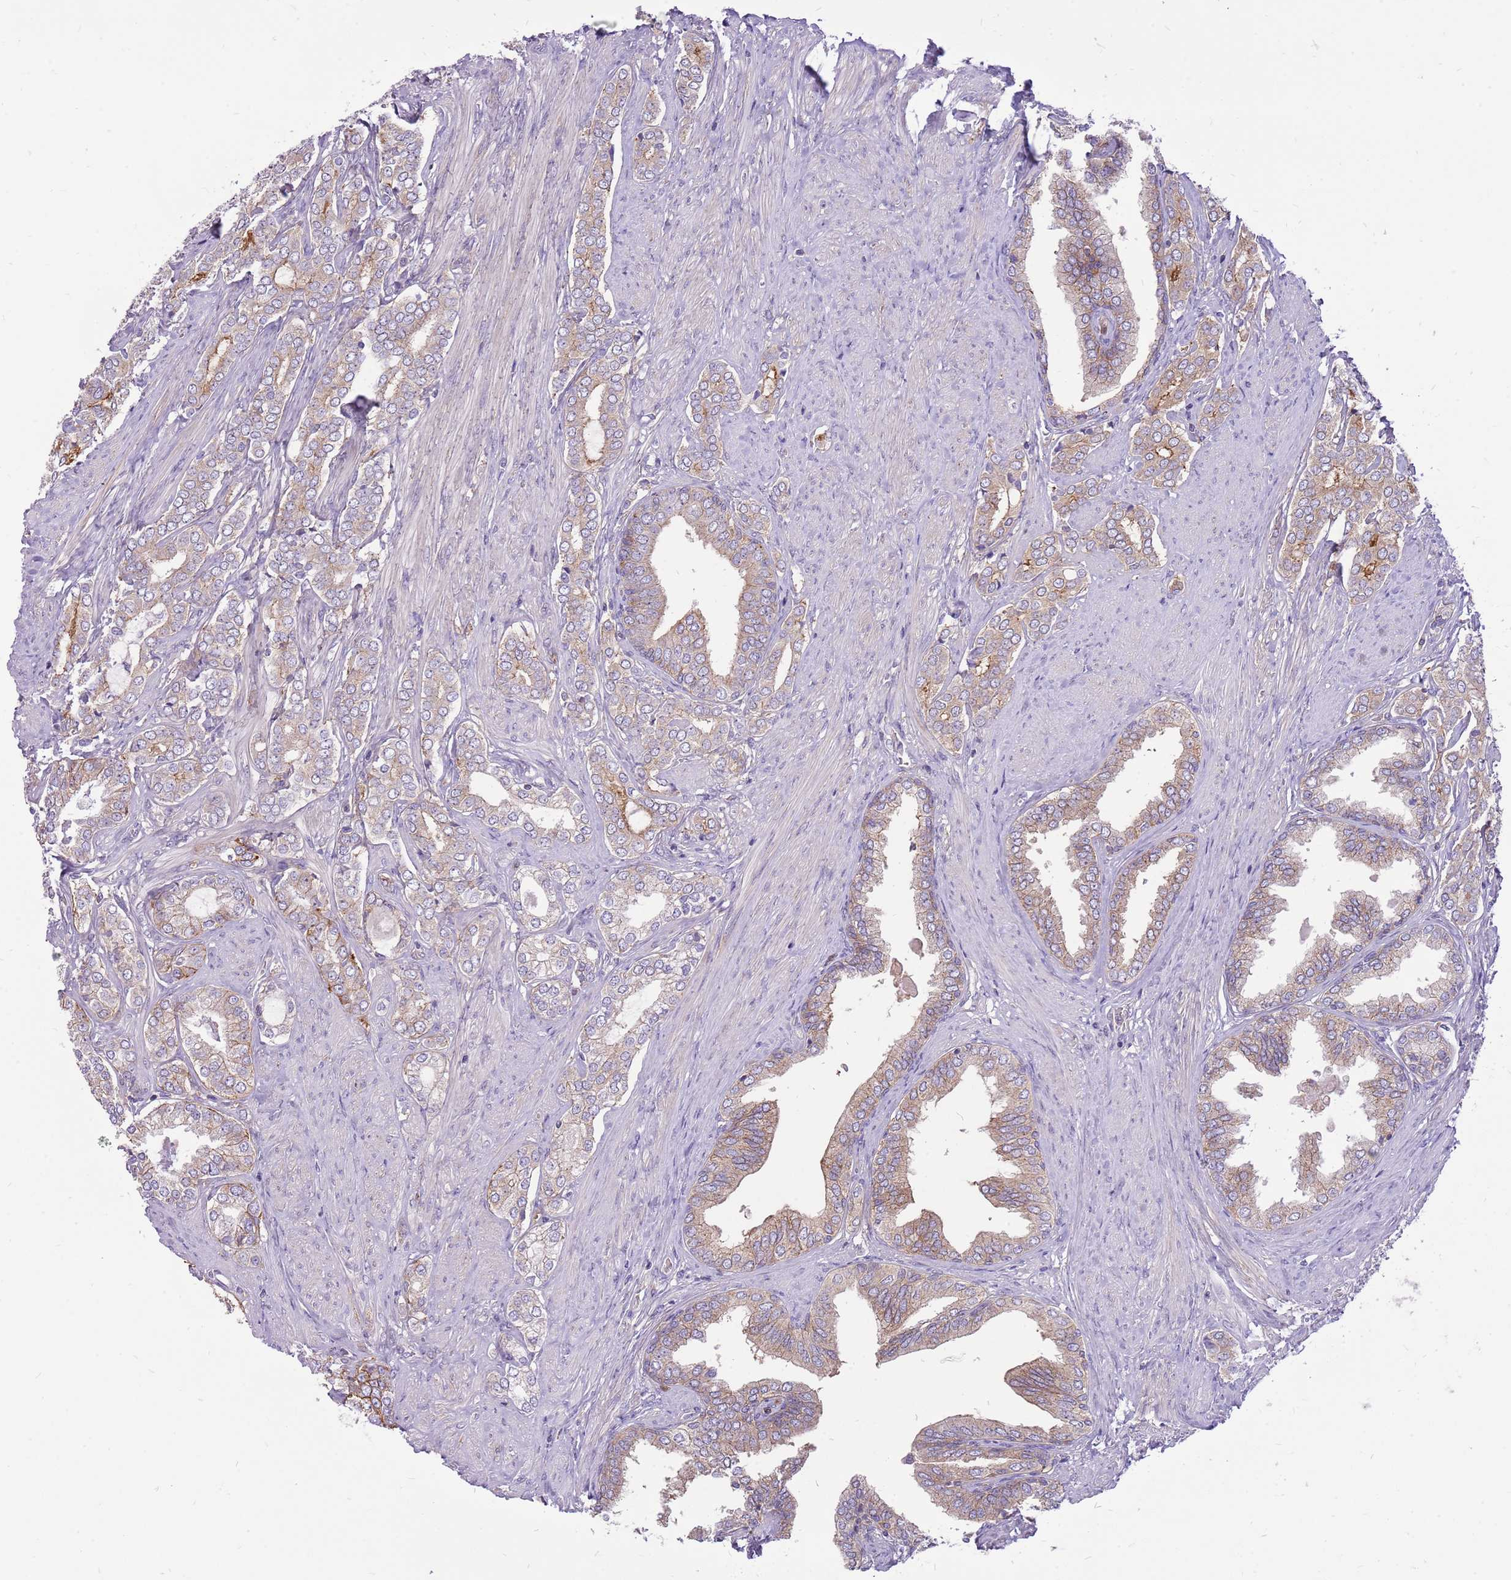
{"staining": {"intensity": "weak", "quantity": "<25%", "location": "cytoplasmic/membranous"}, "tissue": "prostate cancer", "cell_type": "Tumor cells", "image_type": "cancer", "snomed": [{"axis": "morphology", "description": "Adenocarcinoma, High grade"}, {"axis": "topography", "description": "Prostate"}], "caption": "Tumor cells show no significant expression in prostate cancer (adenocarcinoma (high-grade)).", "gene": "WDR90", "patient": {"sex": "male", "age": 71}}